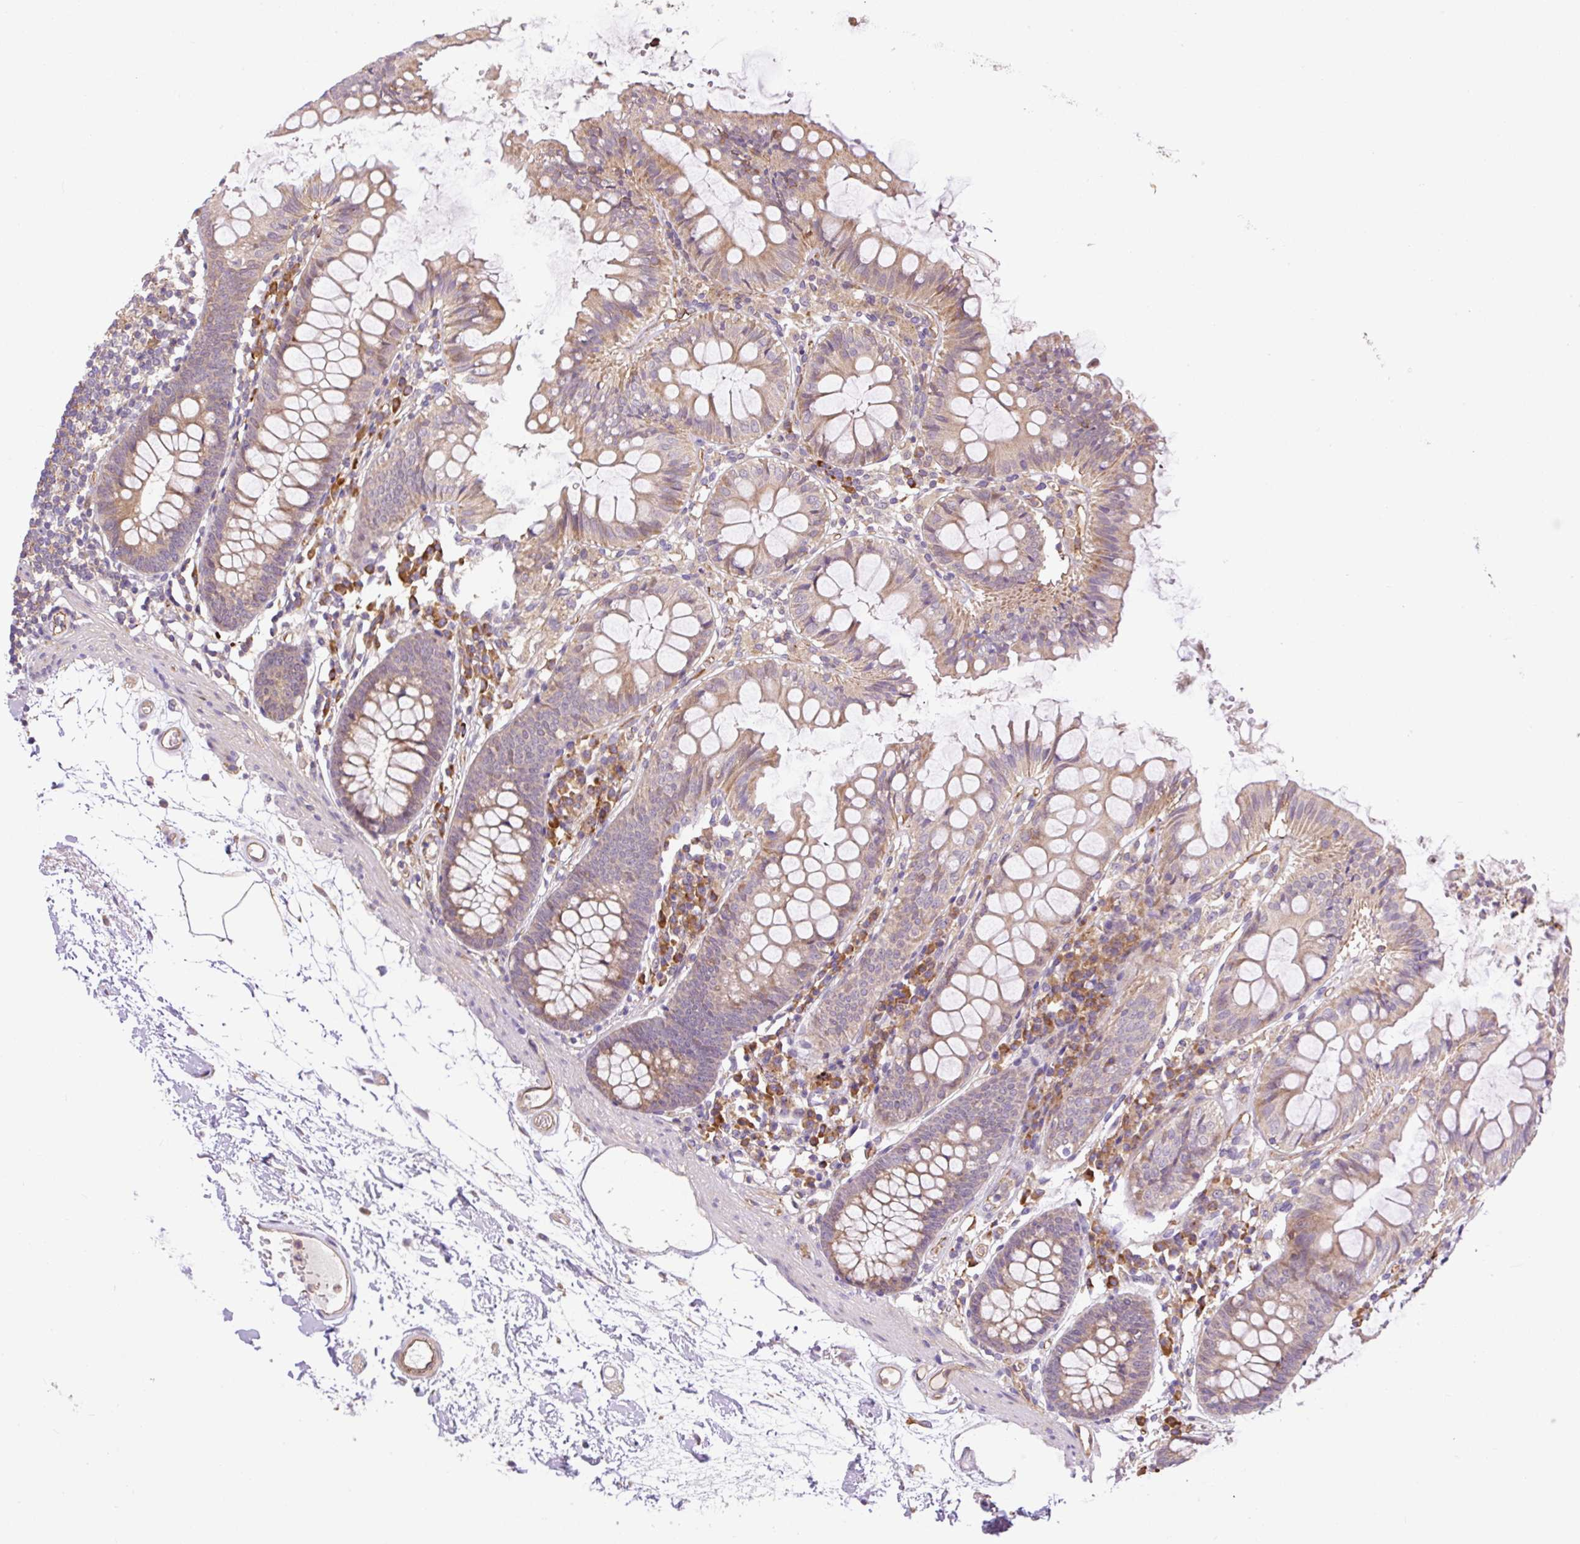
{"staining": {"intensity": "moderate", "quantity": ">75%", "location": "cytoplasmic/membranous"}, "tissue": "colon", "cell_type": "Endothelial cells", "image_type": "normal", "snomed": [{"axis": "morphology", "description": "Normal tissue, NOS"}, {"axis": "topography", "description": "Colon"}], "caption": "Benign colon was stained to show a protein in brown. There is medium levels of moderate cytoplasmic/membranous positivity in about >75% of endothelial cells. Nuclei are stained in blue.", "gene": "PPME1", "patient": {"sex": "female", "age": 84}}